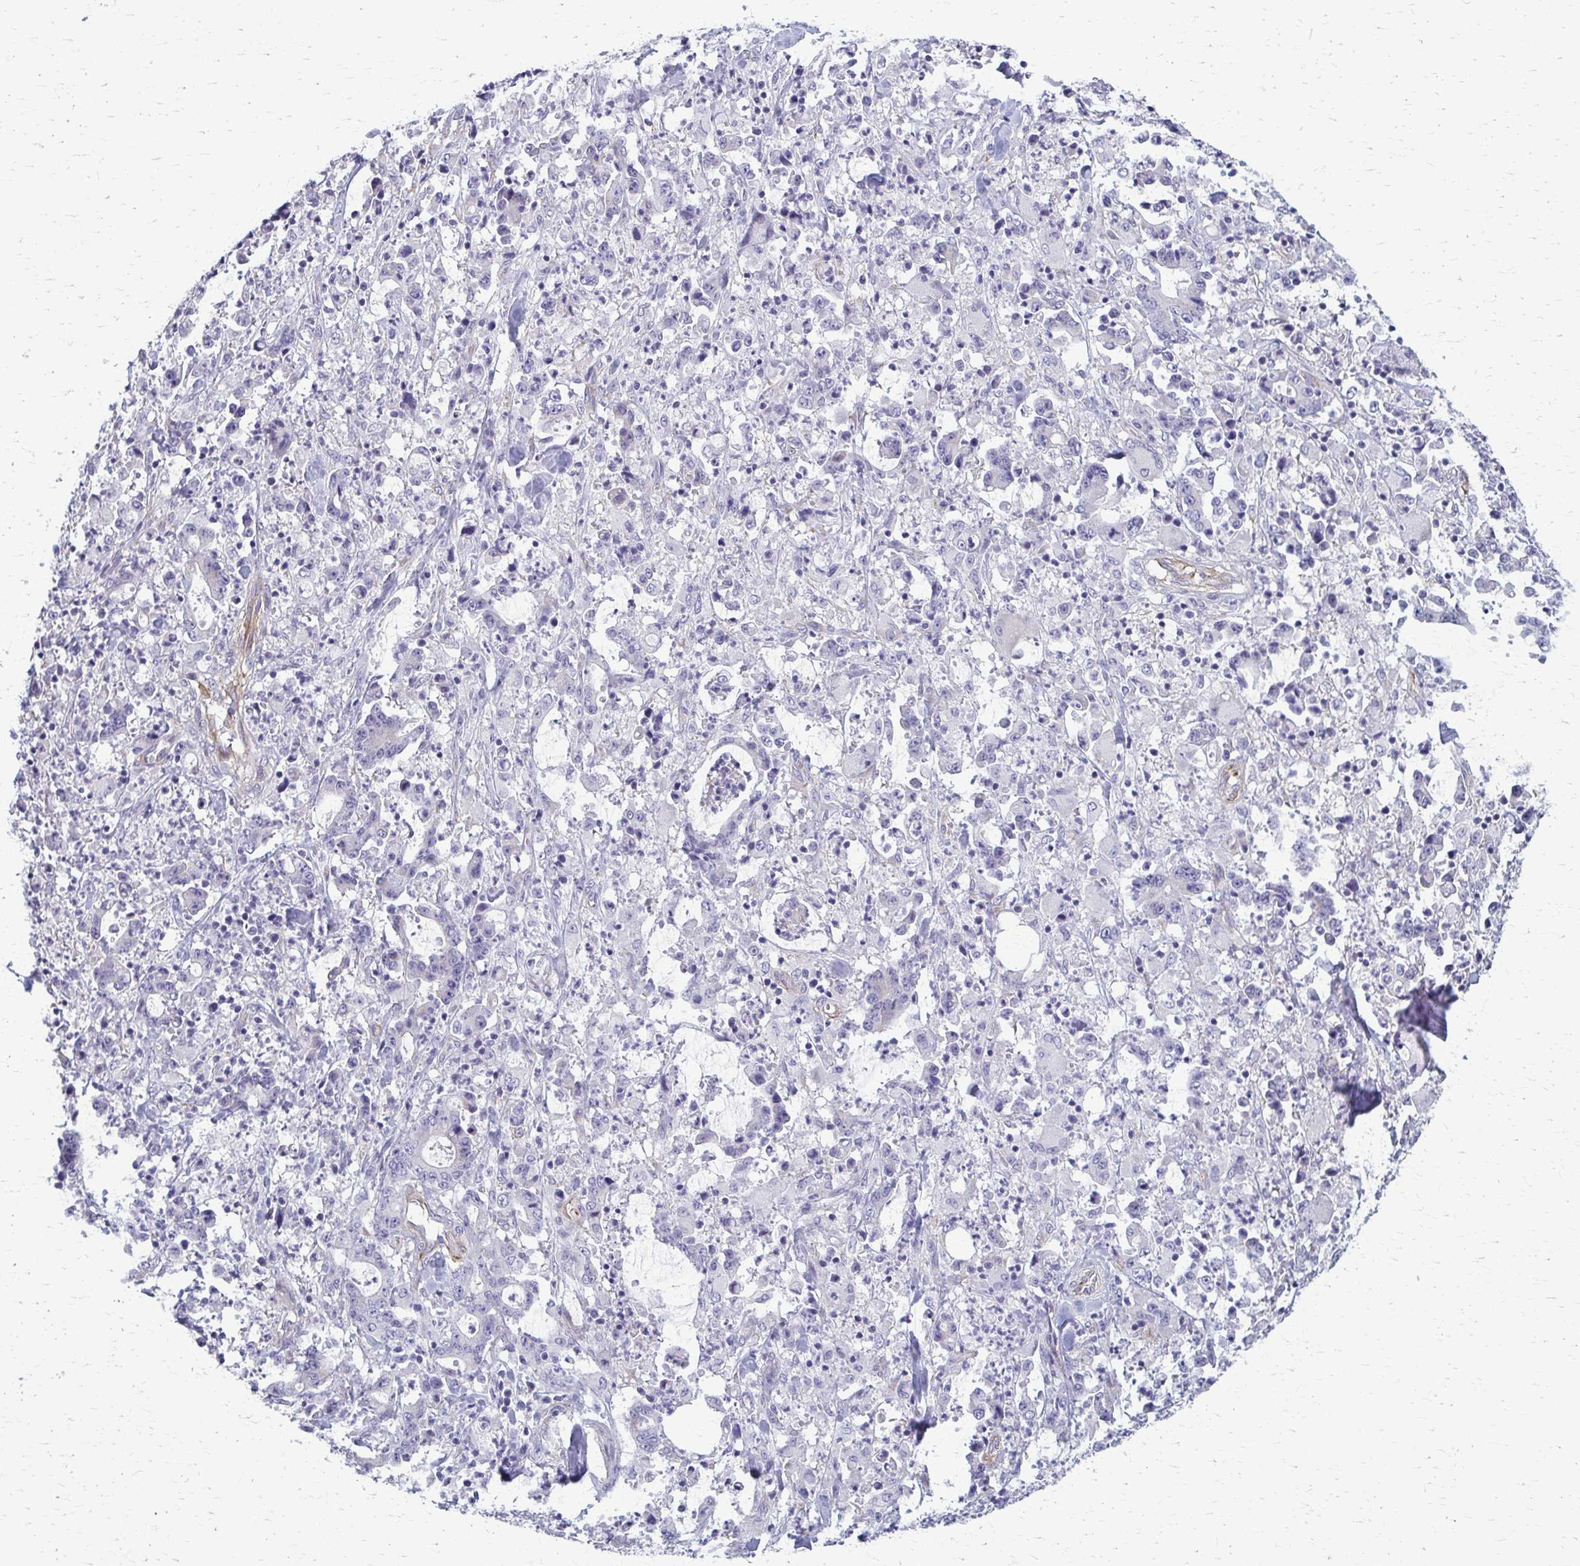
{"staining": {"intensity": "negative", "quantity": "none", "location": "none"}, "tissue": "stomach cancer", "cell_type": "Tumor cells", "image_type": "cancer", "snomed": [{"axis": "morphology", "description": "Adenocarcinoma, NOS"}, {"axis": "topography", "description": "Stomach, upper"}], "caption": "Tumor cells are negative for protein expression in human stomach cancer.", "gene": "DEPP1", "patient": {"sex": "male", "age": 68}}